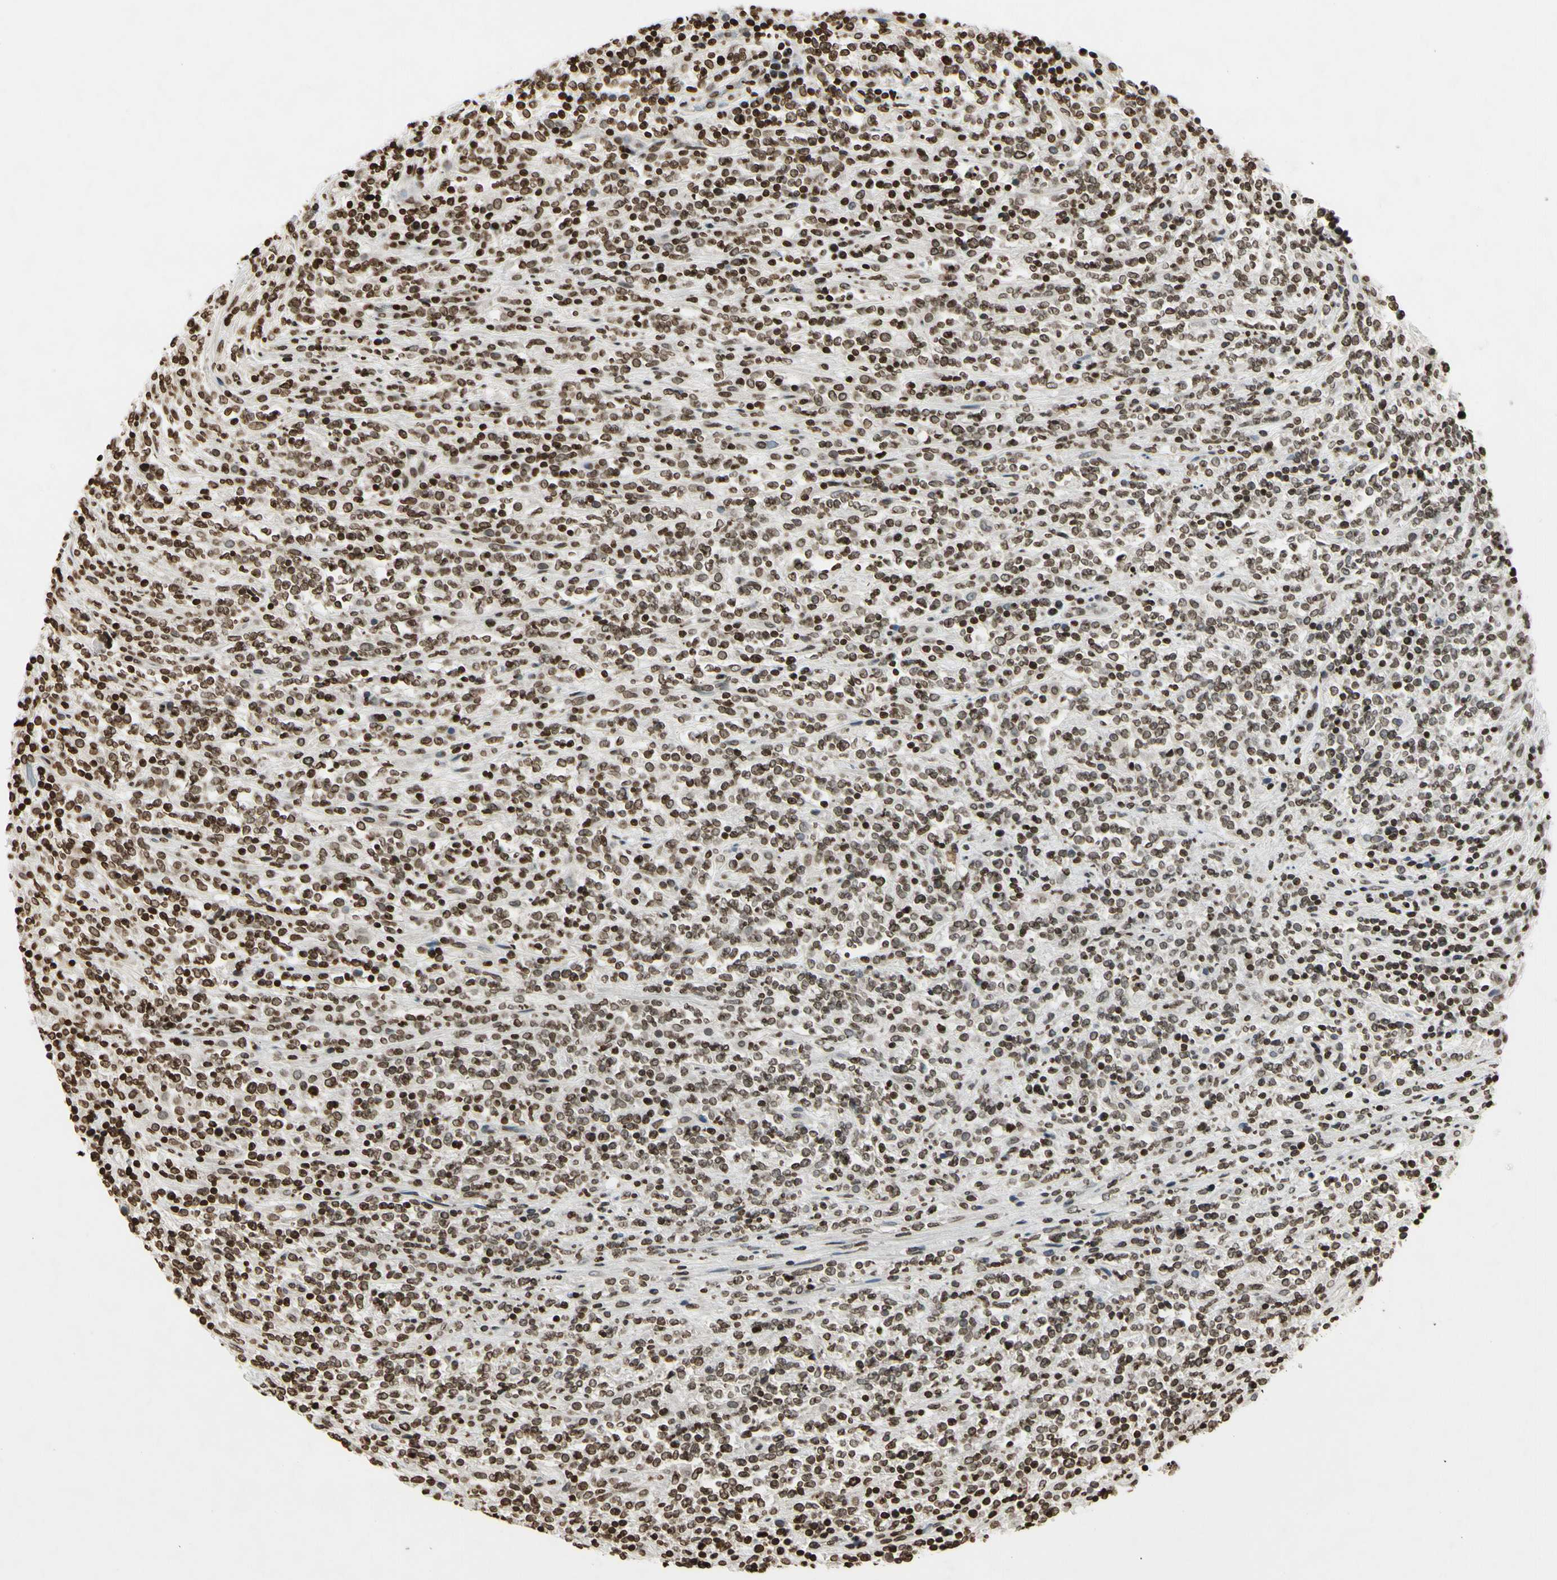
{"staining": {"intensity": "moderate", "quantity": ">75%", "location": "nuclear"}, "tissue": "lymphoma", "cell_type": "Tumor cells", "image_type": "cancer", "snomed": [{"axis": "morphology", "description": "Malignant lymphoma, non-Hodgkin's type, High grade"}, {"axis": "topography", "description": "Soft tissue"}], "caption": "High-magnification brightfield microscopy of high-grade malignant lymphoma, non-Hodgkin's type stained with DAB (3,3'-diaminobenzidine) (brown) and counterstained with hematoxylin (blue). tumor cells exhibit moderate nuclear positivity is seen in approximately>75% of cells.", "gene": "RORA", "patient": {"sex": "male", "age": 18}}